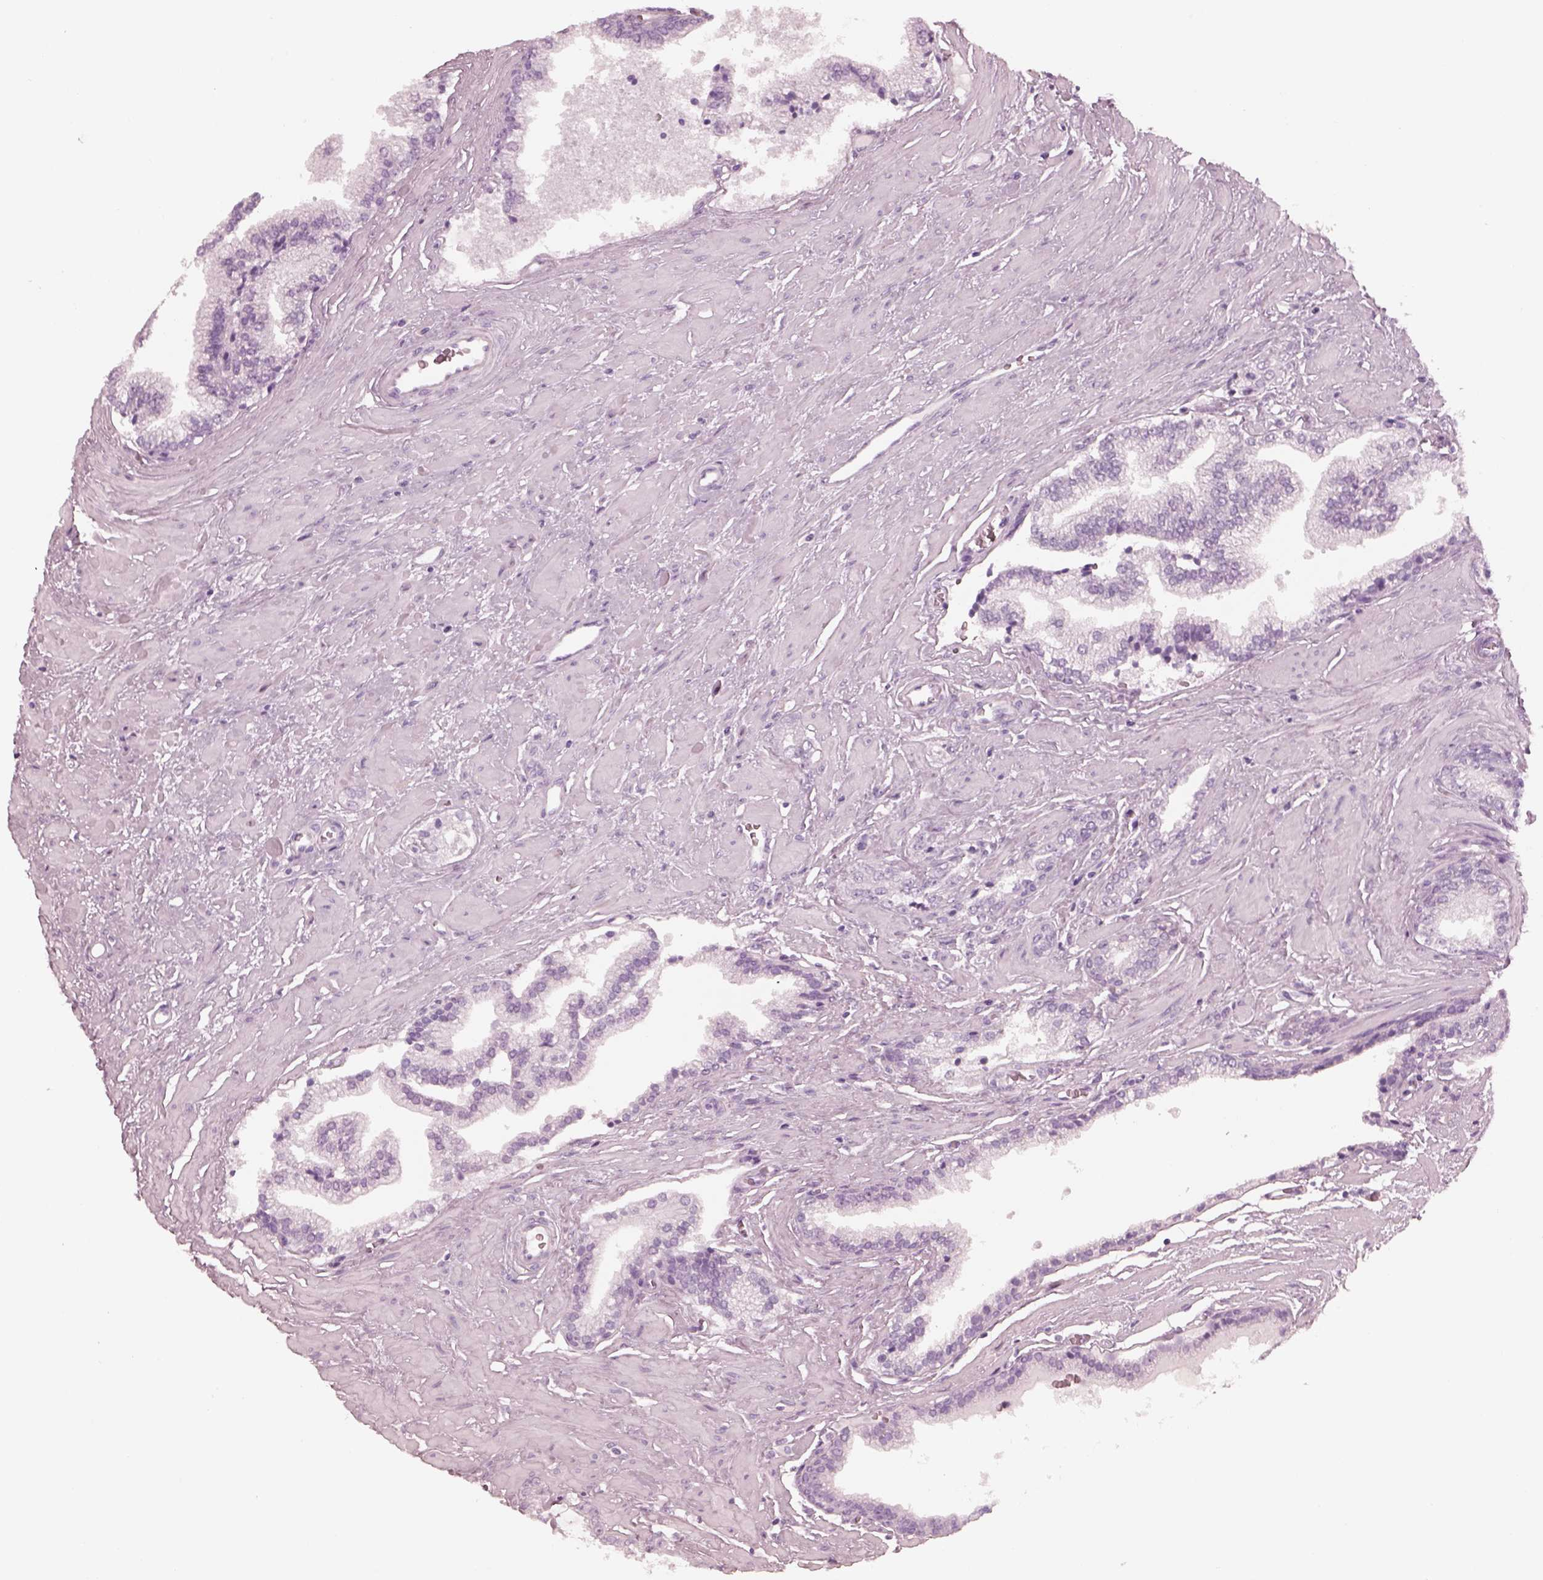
{"staining": {"intensity": "negative", "quantity": "none", "location": "none"}, "tissue": "prostate cancer", "cell_type": "Tumor cells", "image_type": "cancer", "snomed": [{"axis": "morphology", "description": "Adenocarcinoma, Low grade"}, {"axis": "topography", "description": "Prostate"}], "caption": "IHC image of neoplastic tissue: human prostate cancer (low-grade adenocarcinoma) stained with DAB demonstrates no significant protein positivity in tumor cells.", "gene": "FABP9", "patient": {"sex": "male", "age": 60}}